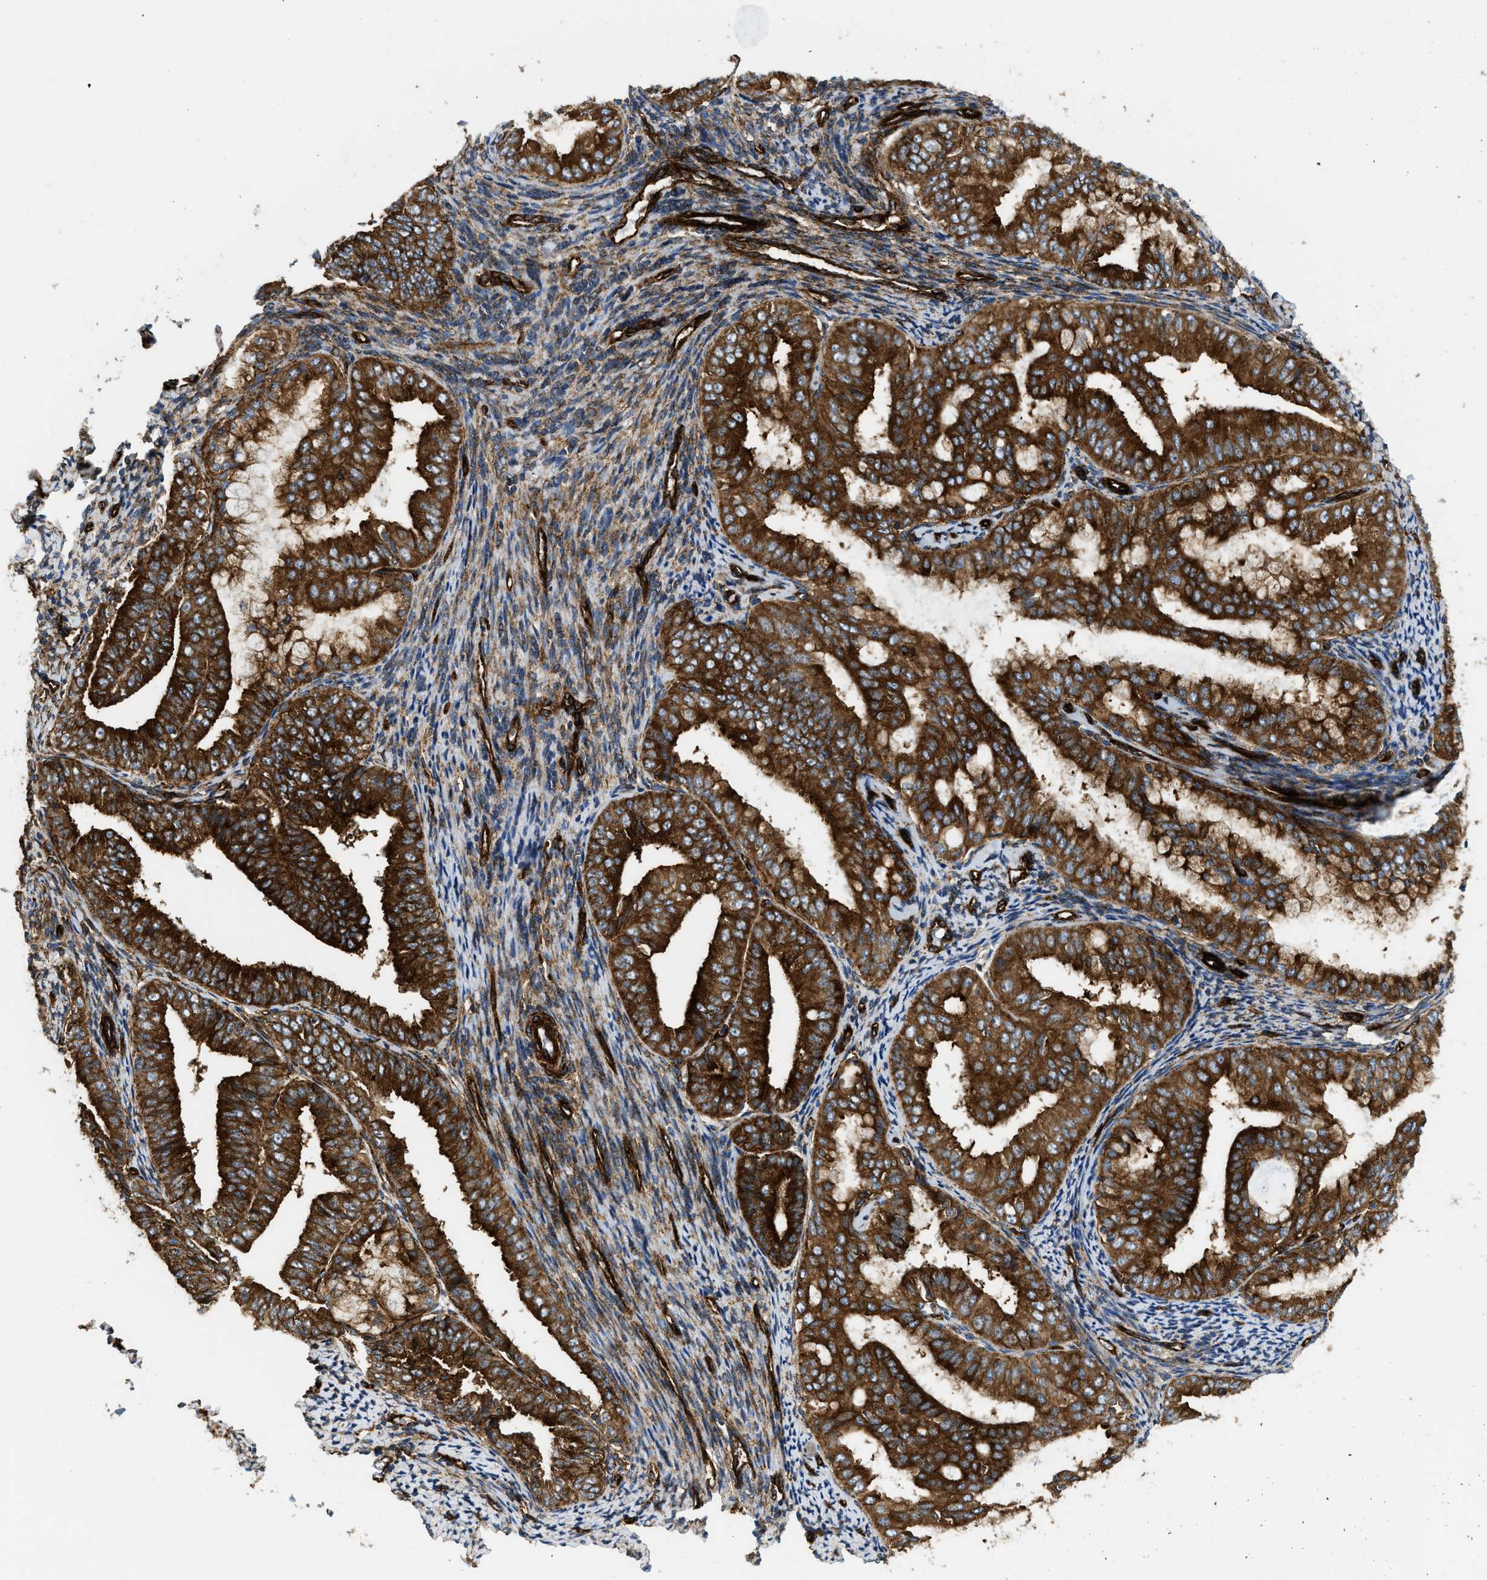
{"staining": {"intensity": "strong", "quantity": ">75%", "location": "cytoplasmic/membranous"}, "tissue": "endometrial cancer", "cell_type": "Tumor cells", "image_type": "cancer", "snomed": [{"axis": "morphology", "description": "Adenocarcinoma, NOS"}, {"axis": "topography", "description": "Endometrium"}], "caption": "Tumor cells reveal high levels of strong cytoplasmic/membranous positivity in approximately >75% of cells in endometrial adenocarcinoma.", "gene": "HIP1", "patient": {"sex": "female", "age": 63}}